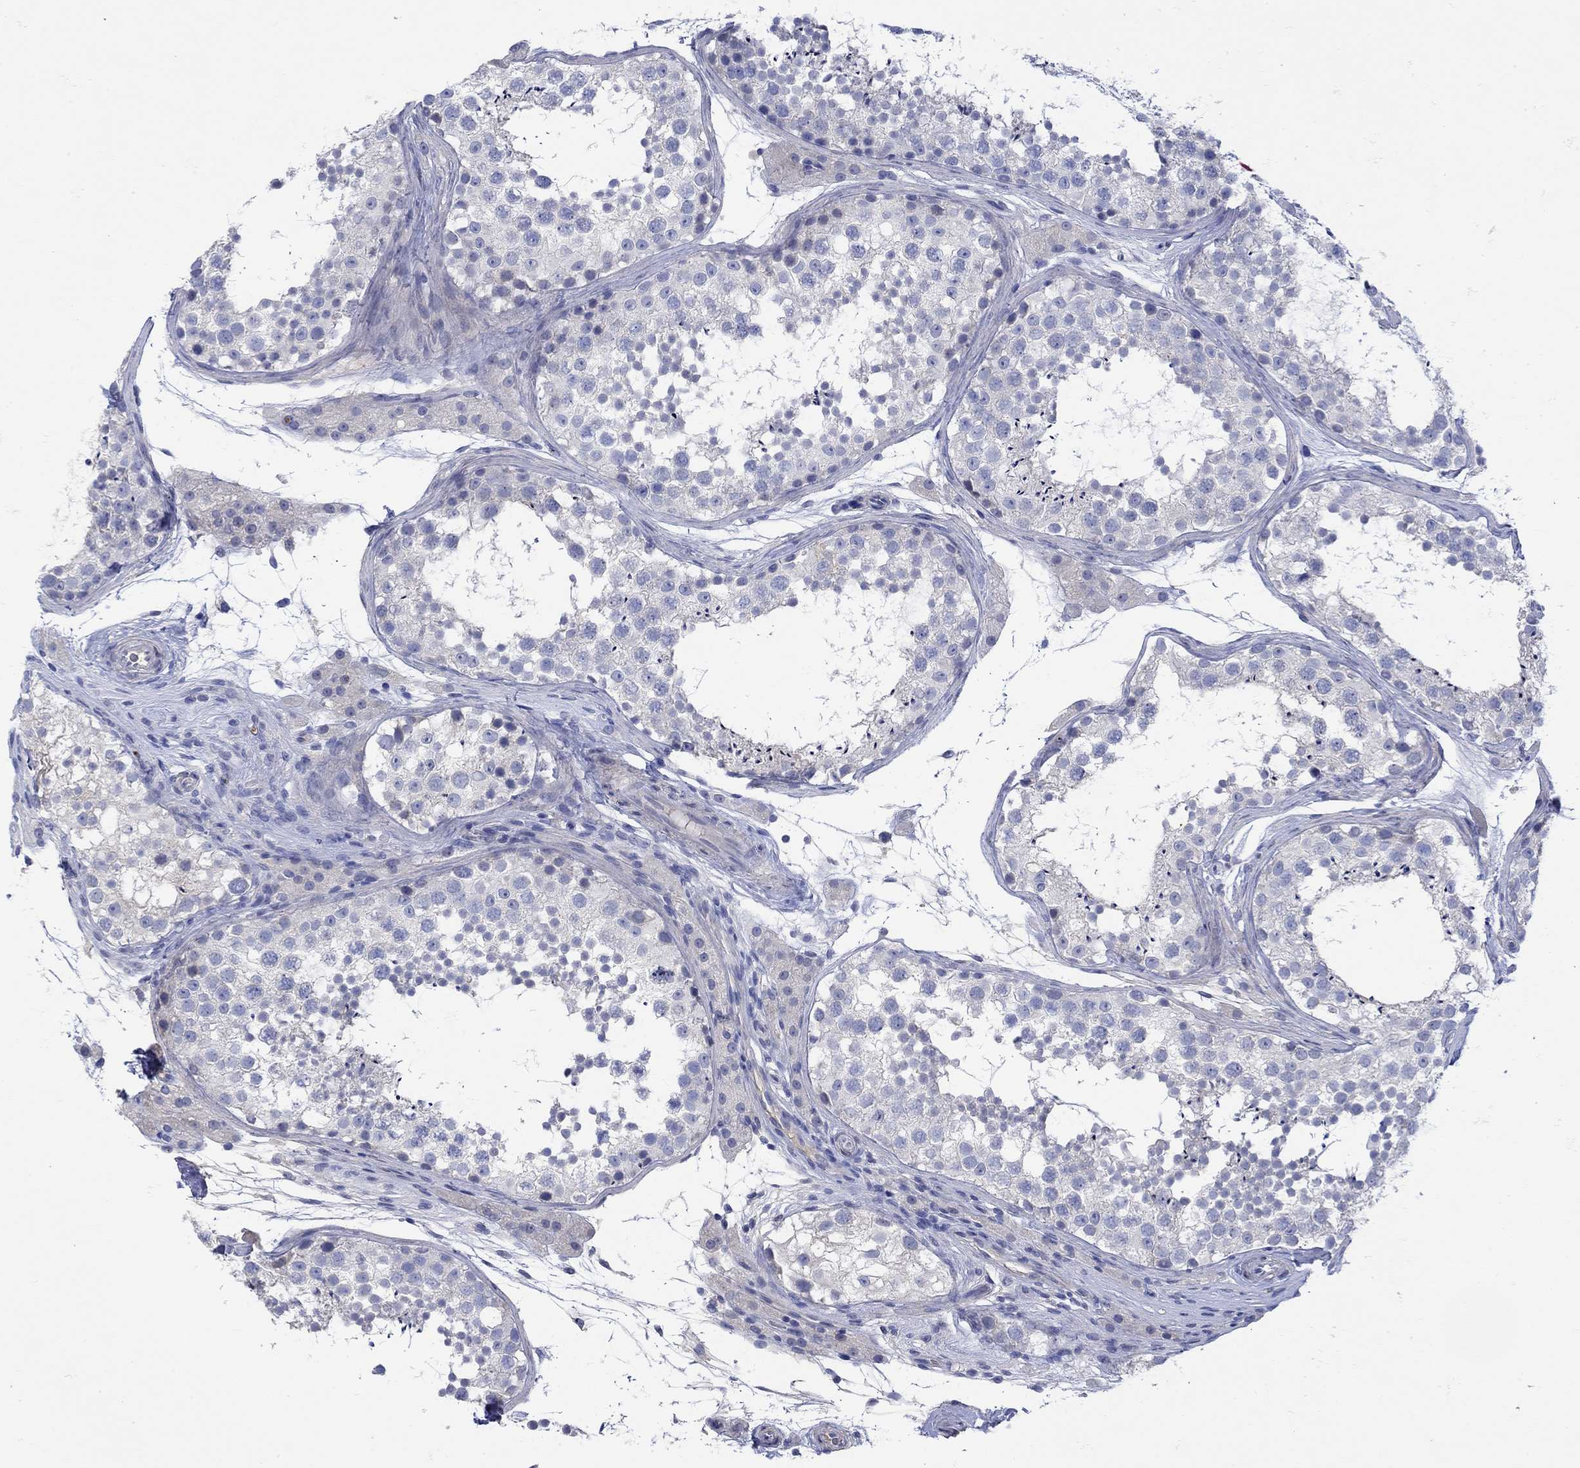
{"staining": {"intensity": "negative", "quantity": "none", "location": "none"}, "tissue": "testis", "cell_type": "Cells in seminiferous ducts", "image_type": "normal", "snomed": [{"axis": "morphology", "description": "Normal tissue, NOS"}, {"axis": "topography", "description": "Testis"}], "caption": "IHC micrograph of unremarkable testis stained for a protein (brown), which reveals no positivity in cells in seminiferous ducts.", "gene": "MSI1", "patient": {"sex": "male", "age": 41}}